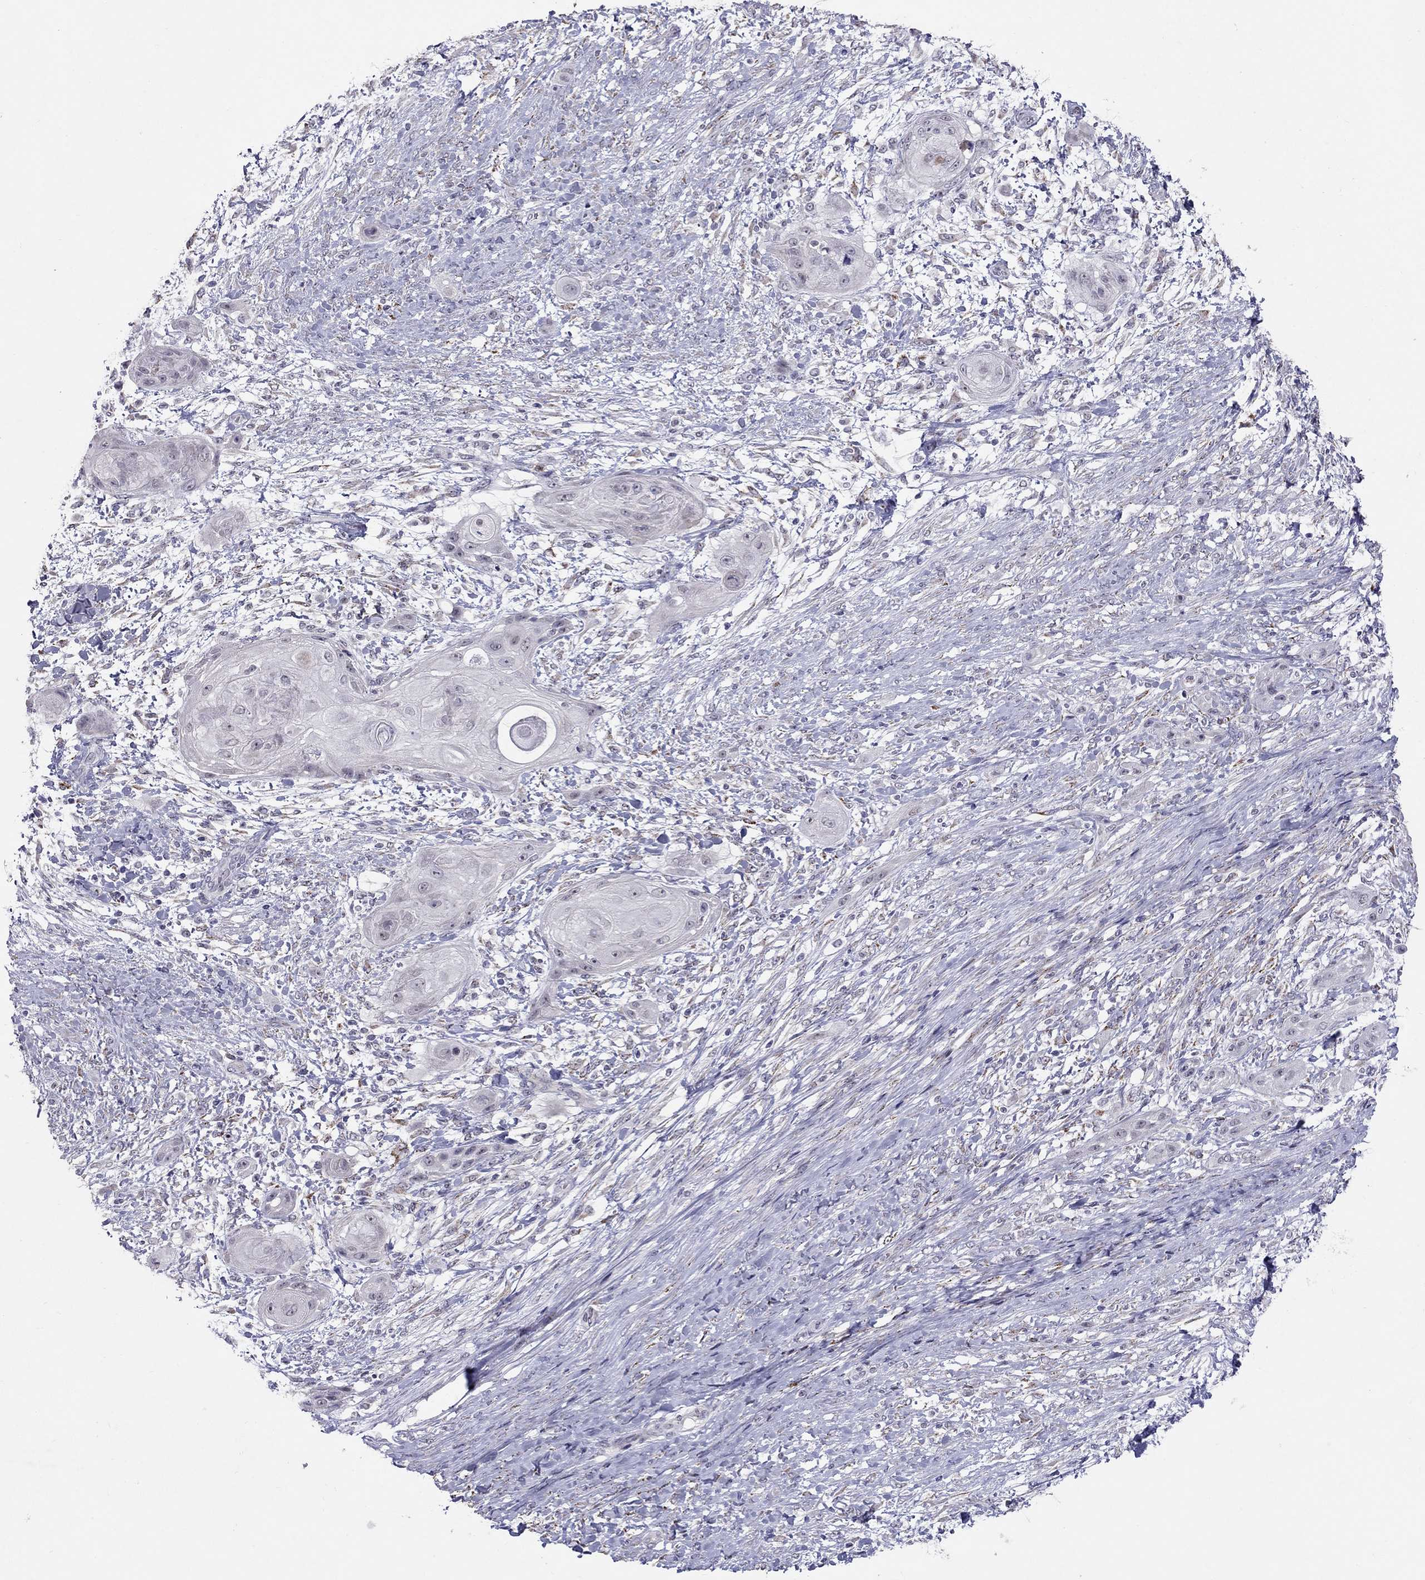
{"staining": {"intensity": "negative", "quantity": "none", "location": "none"}, "tissue": "skin cancer", "cell_type": "Tumor cells", "image_type": "cancer", "snomed": [{"axis": "morphology", "description": "Squamous cell carcinoma, NOS"}, {"axis": "topography", "description": "Skin"}], "caption": "Tumor cells show no significant positivity in squamous cell carcinoma (skin).", "gene": "MYO3B", "patient": {"sex": "male", "age": 62}}